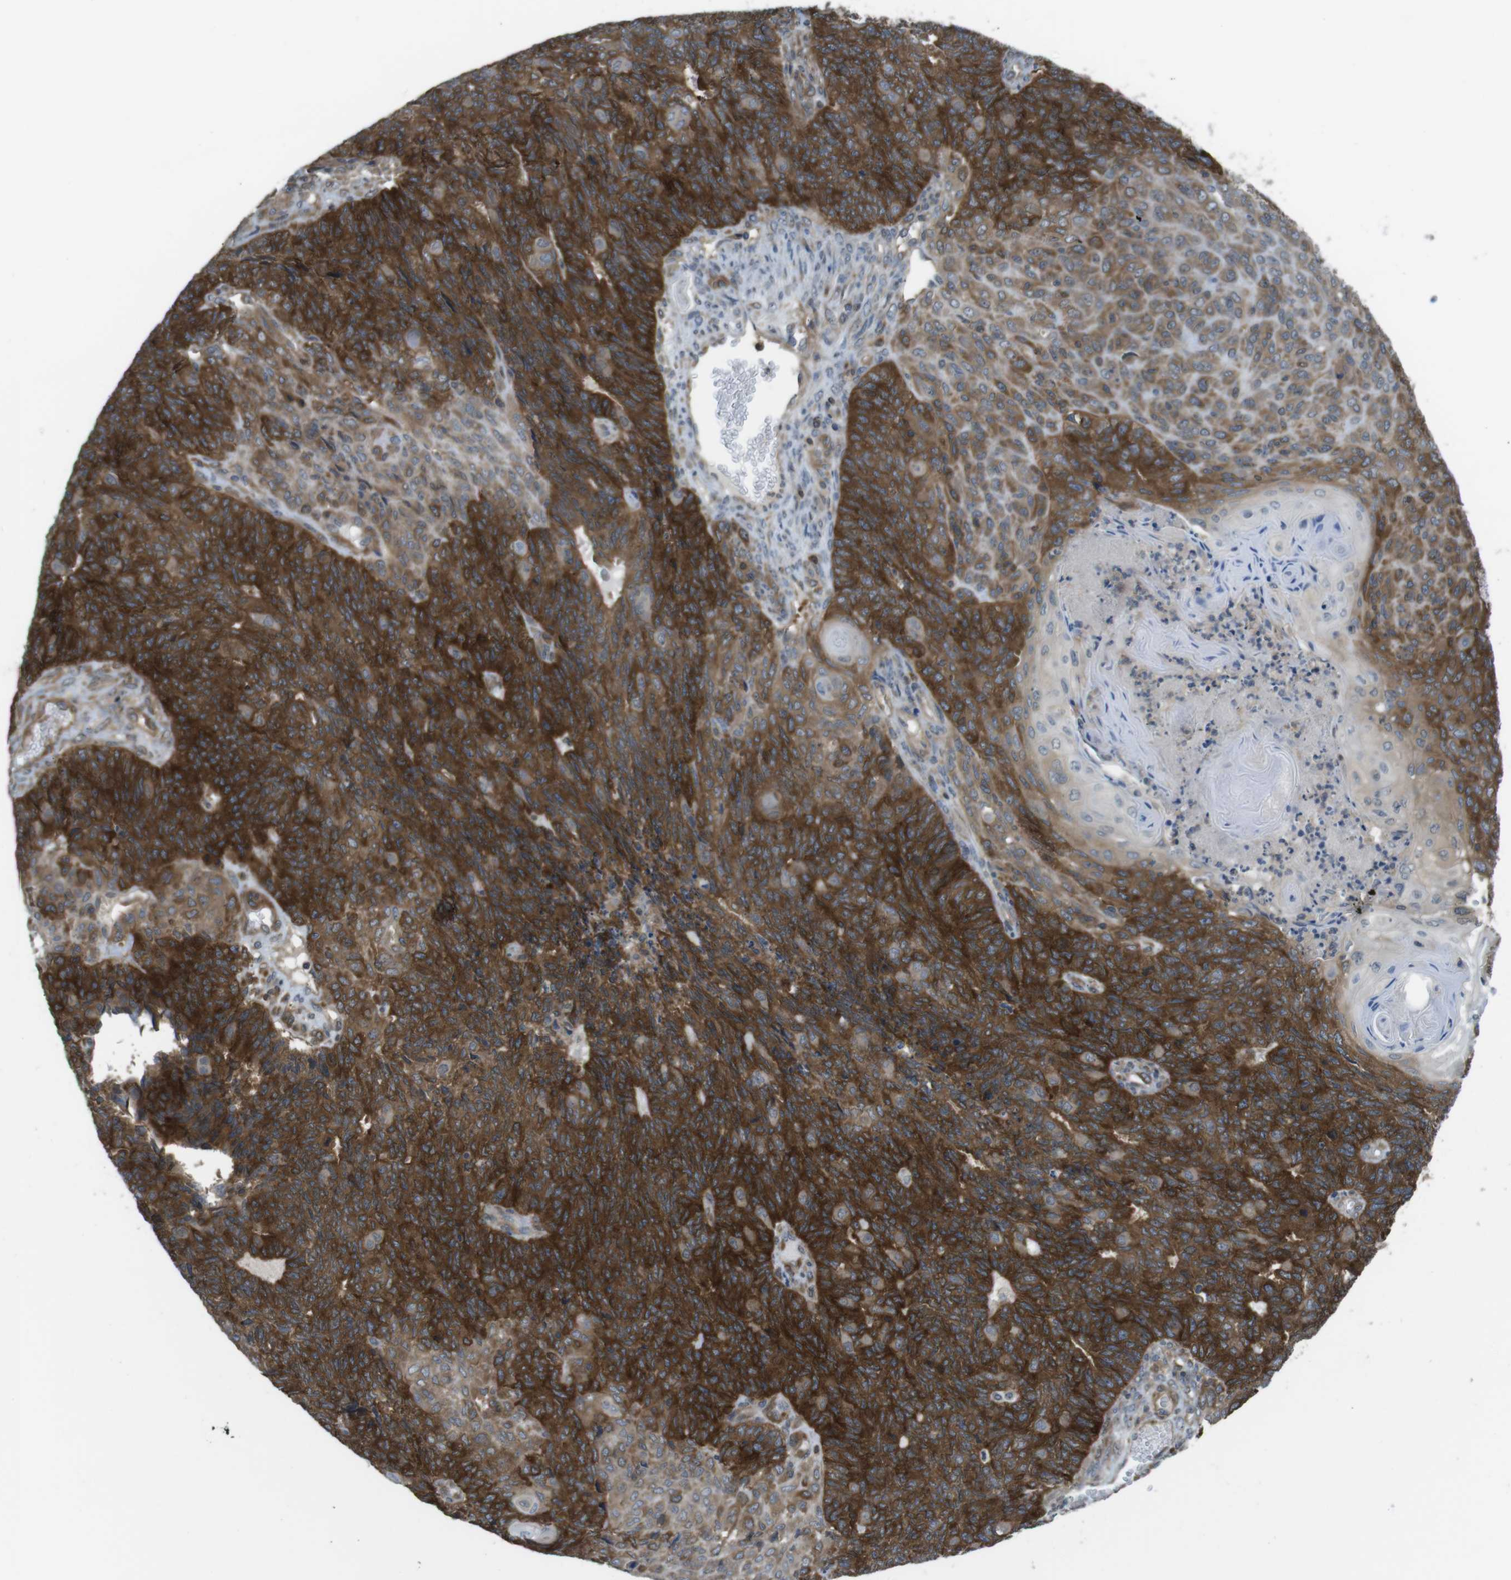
{"staining": {"intensity": "strong", "quantity": ">75%", "location": "cytoplasmic/membranous"}, "tissue": "endometrial cancer", "cell_type": "Tumor cells", "image_type": "cancer", "snomed": [{"axis": "morphology", "description": "Adenocarcinoma, NOS"}, {"axis": "topography", "description": "Endometrium"}], "caption": "Immunohistochemical staining of endometrial cancer (adenocarcinoma) demonstrates strong cytoplasmic/membranous protein positivity in approximately >75% of tumor cells.", "gene": "MTHFD1", "patient": {"sex": "female", "age": 32}}